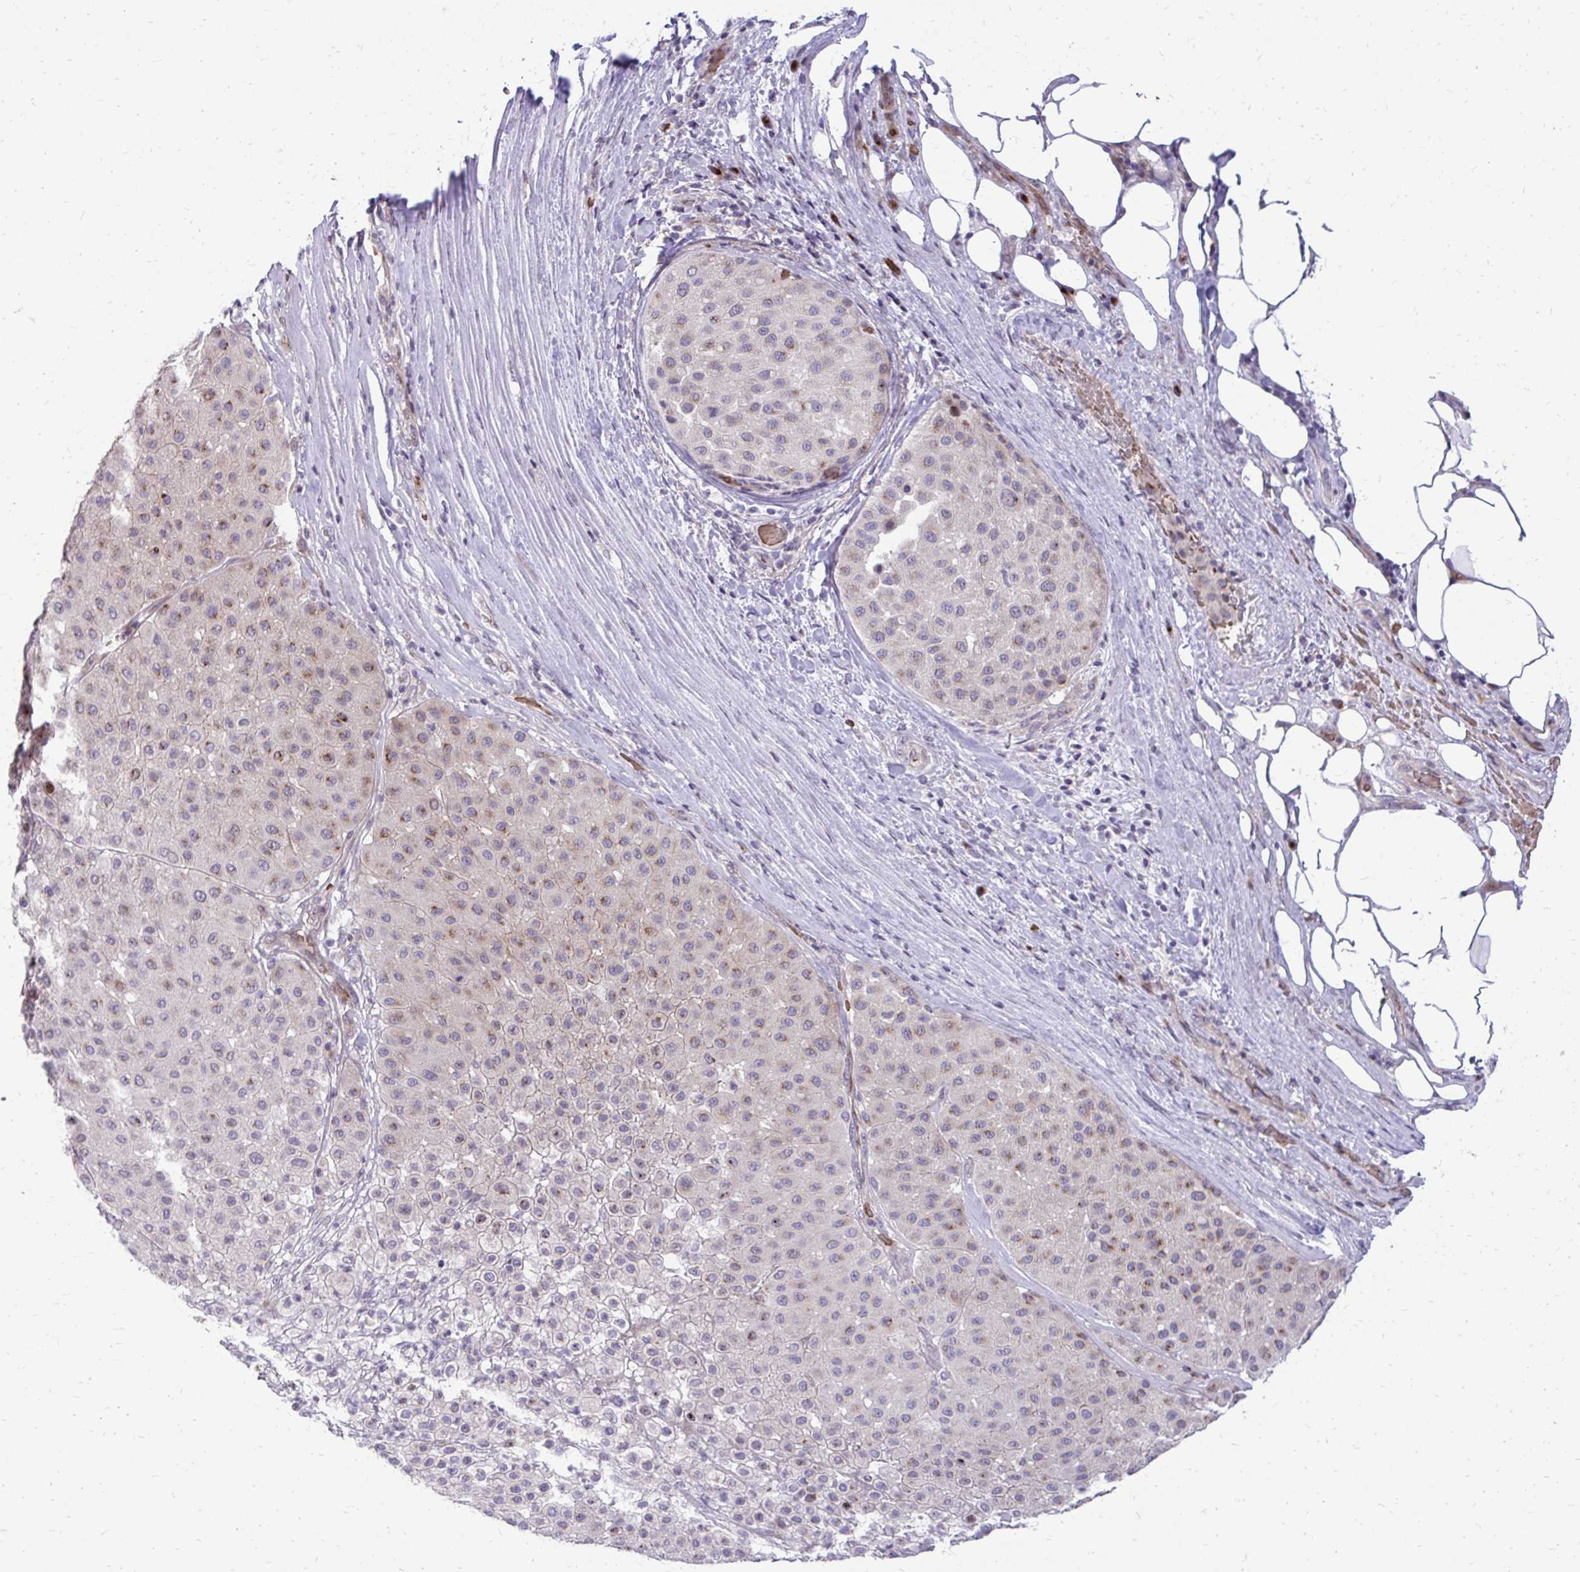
{"staining": {"intensity": "moderate", "quantity": "25%-75%", "location": "cytoplasmic/membranous"}, "tissue": "melanoma", "cell_type": "Tumor cells", "image_type": "cancer", "snomed": [{"axis": "morphology", "description": "Malignant melanoma, Metastatic site"}, {"axis": "topography", "description": "Smooth muscle"}], "caption": "The image exhibits staining of malignant melanoma (metastatic site), revealing moderate cytoplasmic/membranous protein staining (brown color) within tumor cells.", "gene": "FUNDC2", "patient": {"sex": "male", "age": 41}}